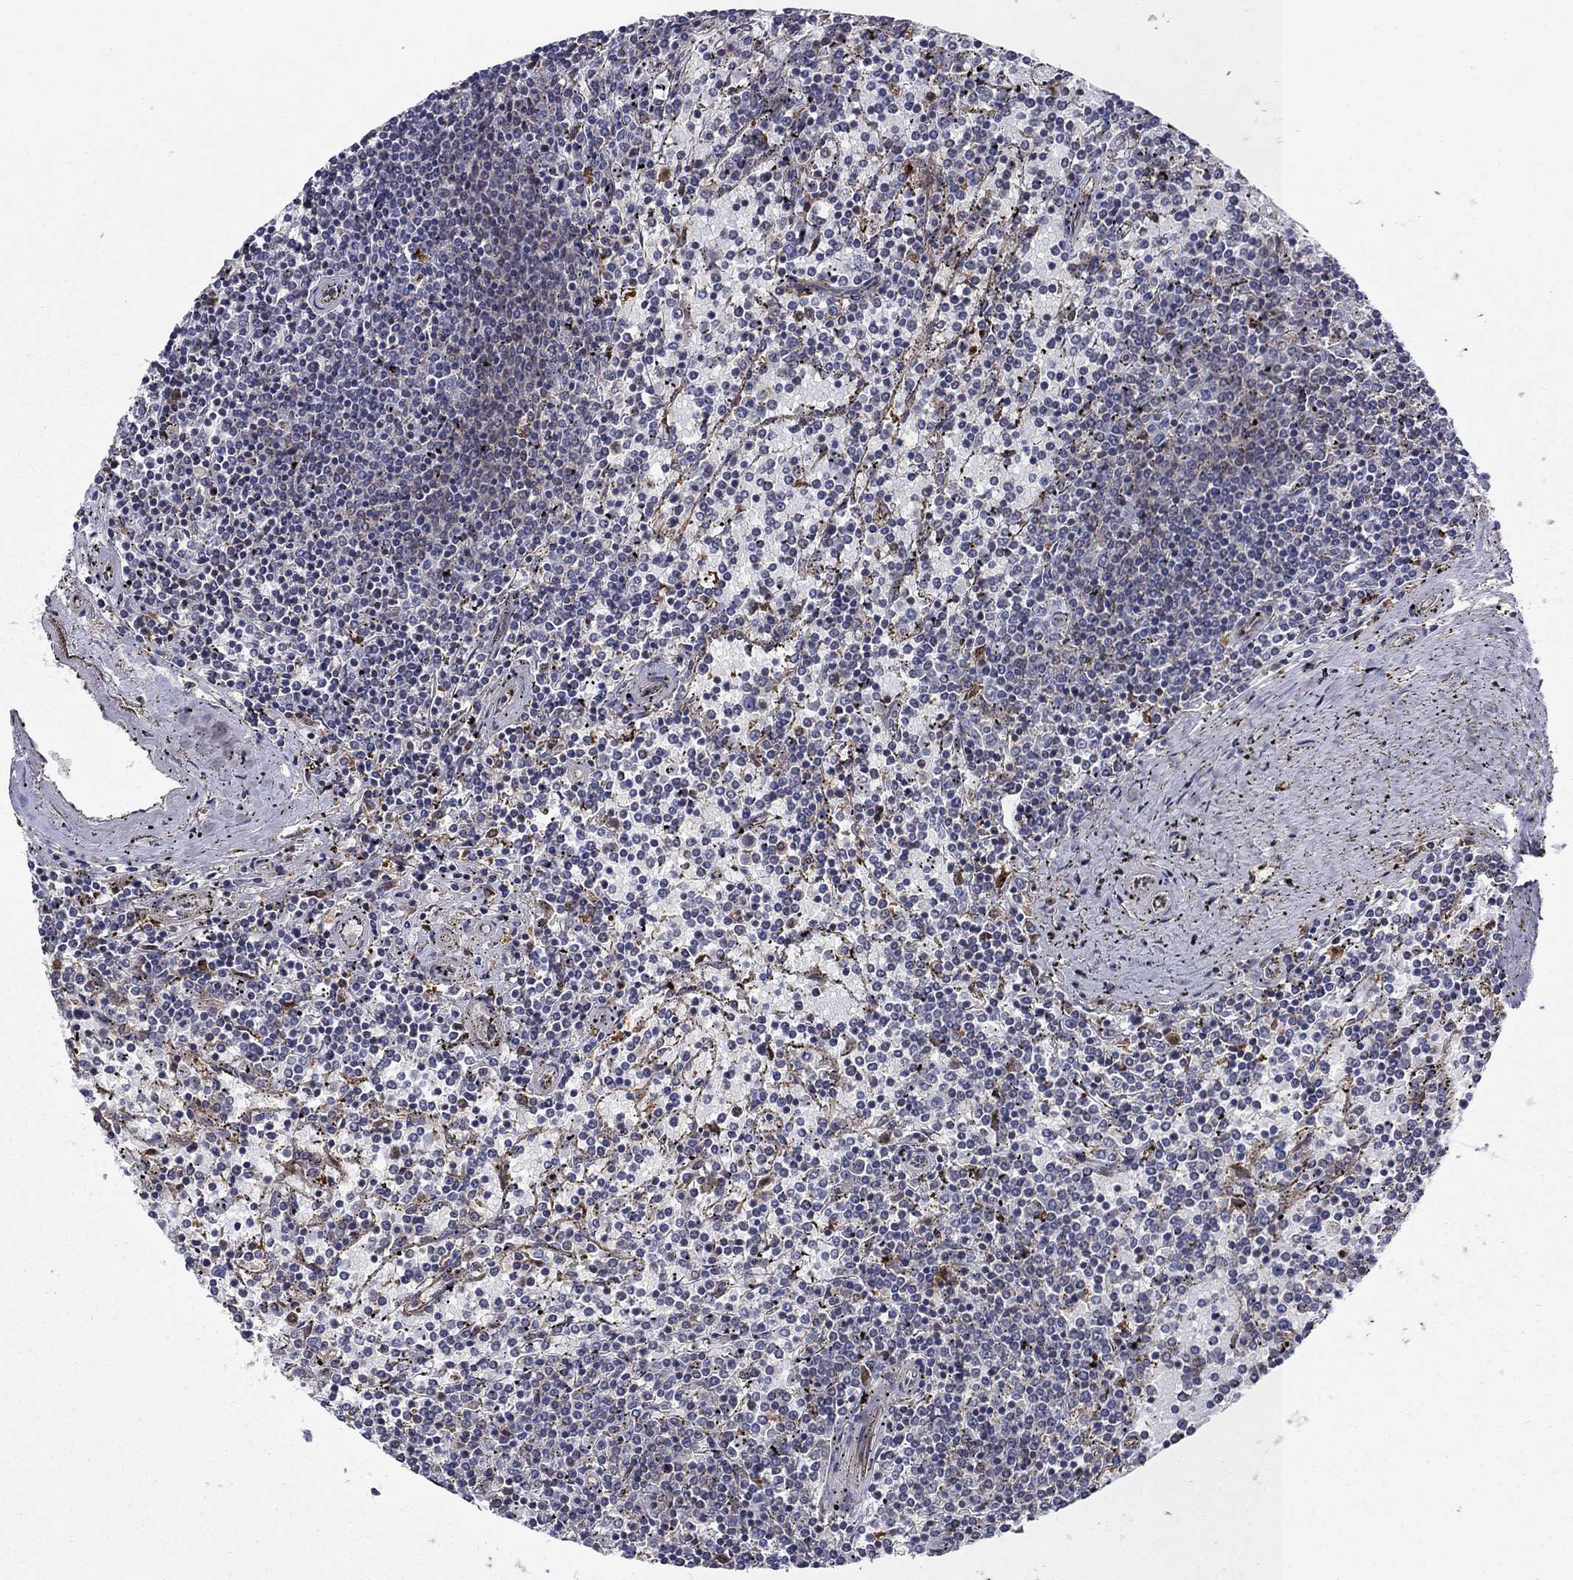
{"staining": {"intensity": "negative", "quantity": "none", "location": "none"}, "tissue": "lymphoma", "cell_type": "Tumor cells", "image_type": "cancer", "snomed": [{"axis": "morphology", "description": "Malignant lymphoma, non-Hodgkin's type, Low grade"}, {"axis": "topography", "description": "Spleen"}], "caption": "Tumor cells show no significant staining in lymphoma.", "gene": "TPMT", "patient": {"sex": "female", "age": 77}}